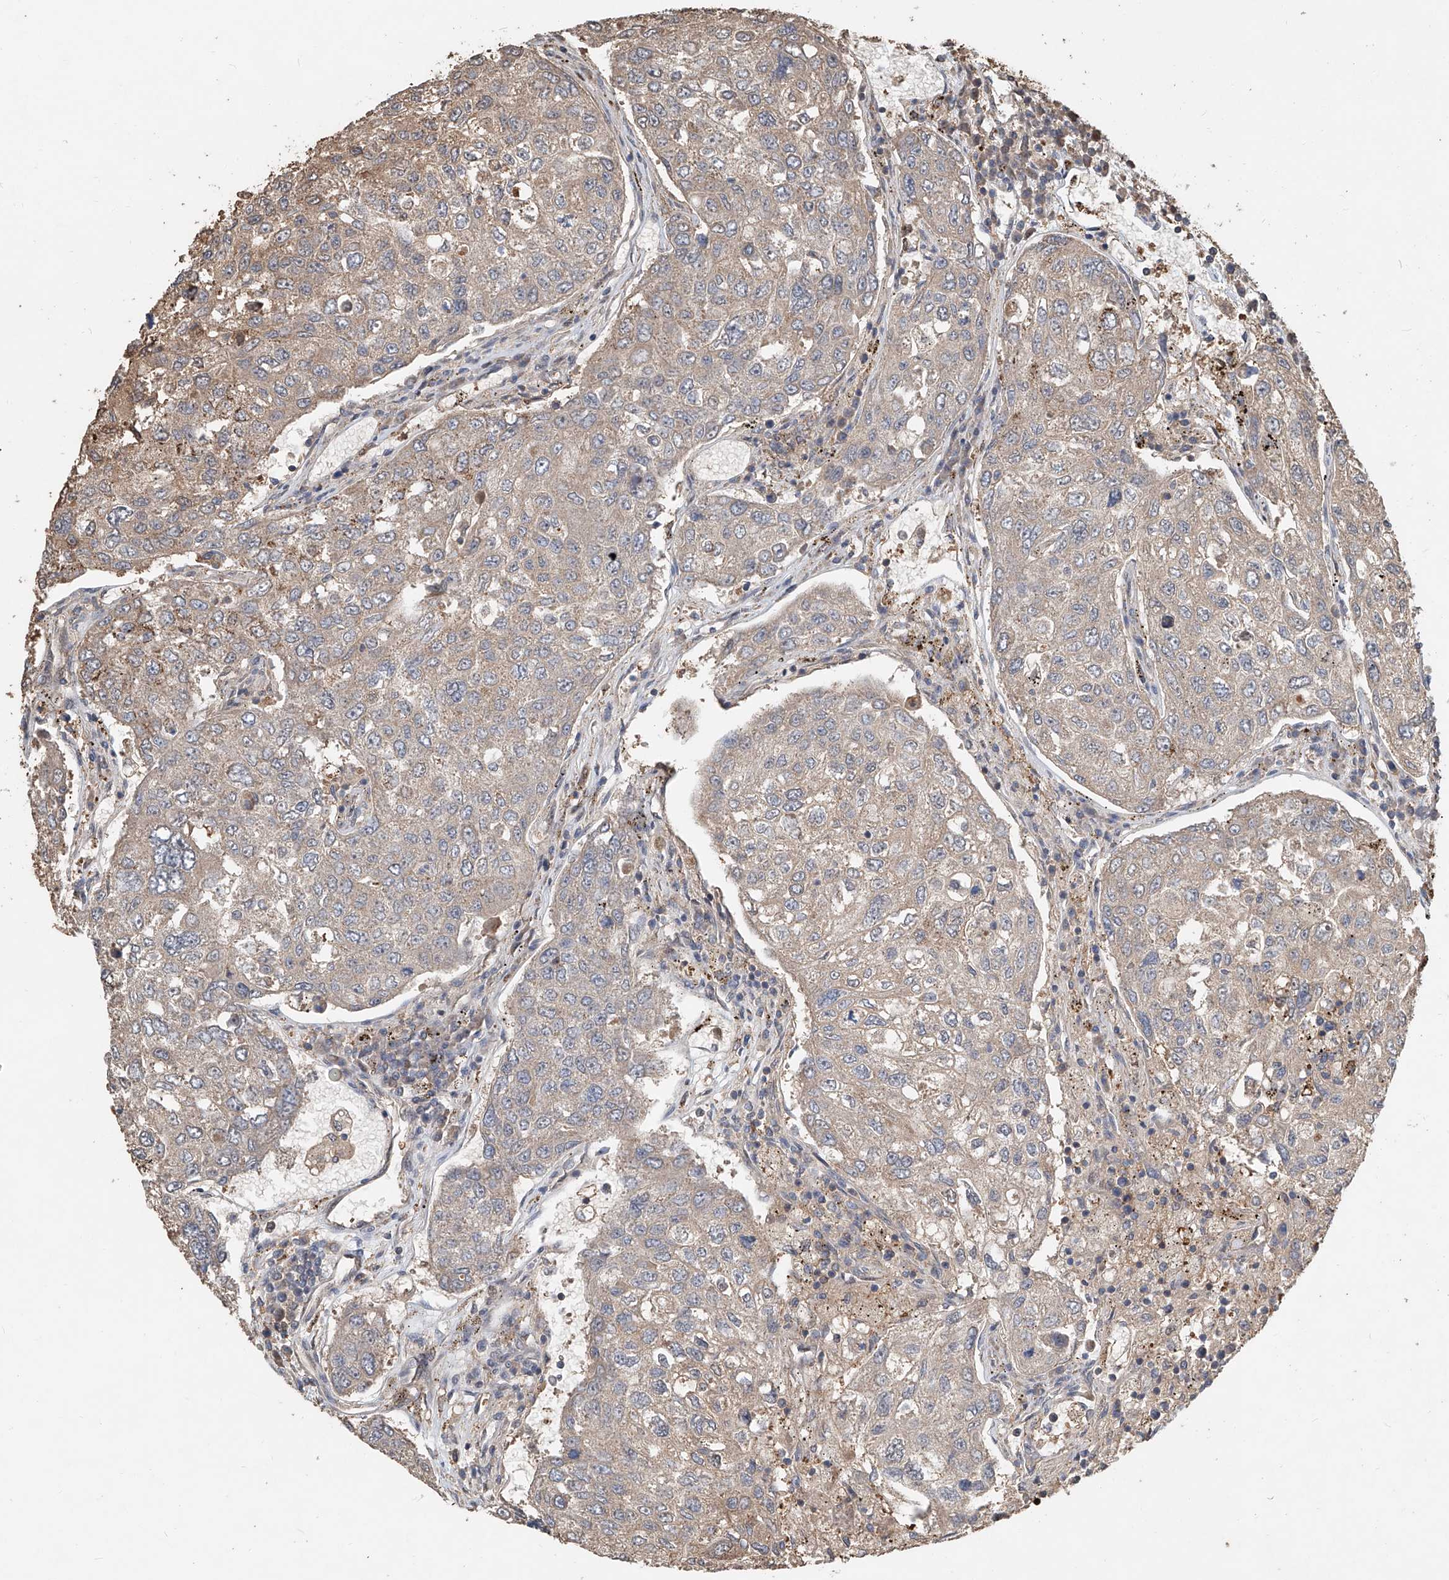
{"staining": {"intensity": "negative", "quantity": "none", "location": "none"}, "tissue": "urothelial cancer", "cell_type": "Tumor cells", "image_type": "cancer", "snomed": [{"axis": "morphology", "description": "Urothelial carcinoma, High grade"}, {"axis": "topography", "description": "Lymph node"}, {"axis": "topography", "description": "Urinary bladder"}], "caption": "The micrograph demonstrates no staining of tumor cells in urothelial cancer.", "gene": "RMND1", "patient": {"sex": "male", "age": 51}}